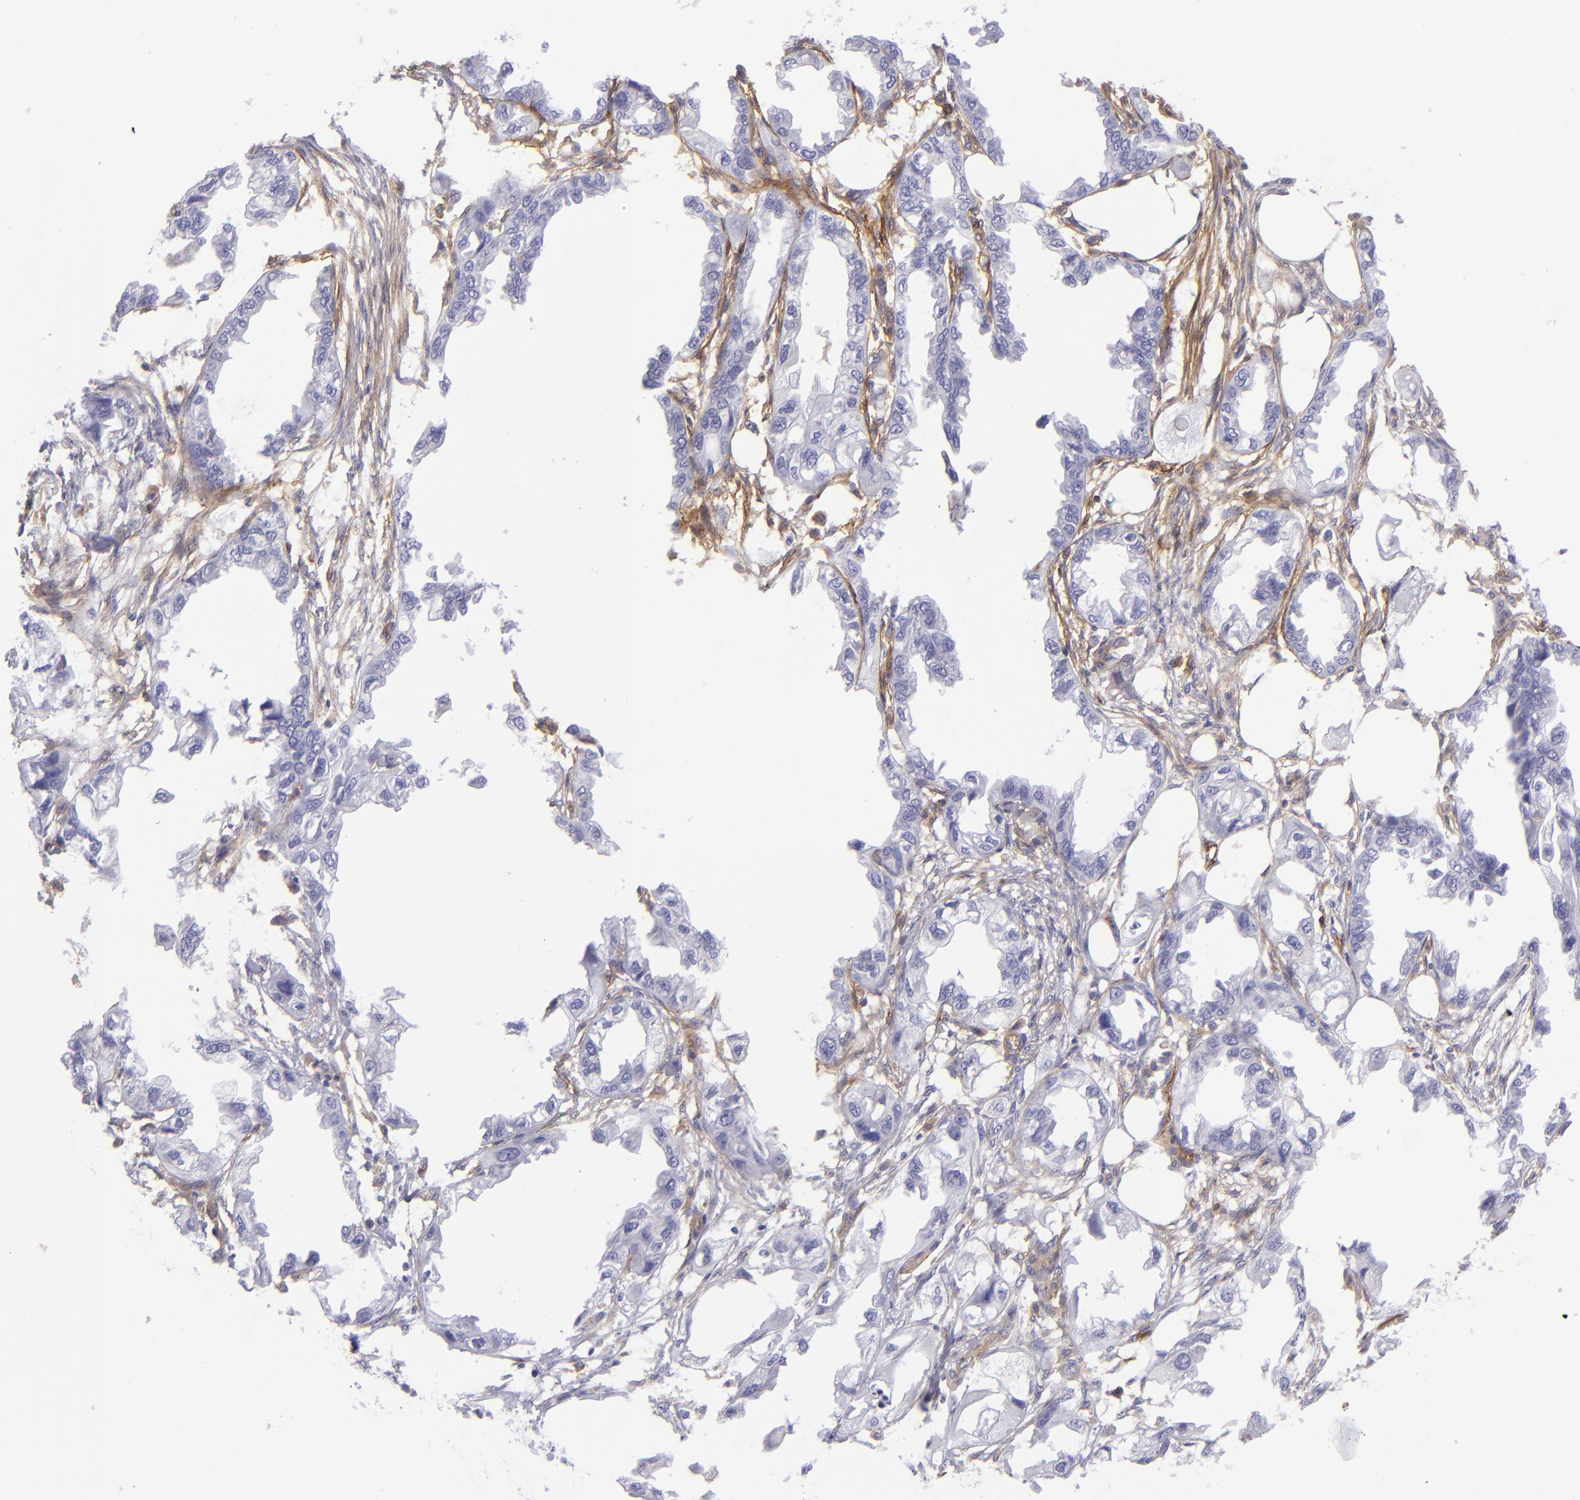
{"staining": {"intensity": "negative", "quantity": "none", "location": "none"}, "tissue": "endometrial cancer", "cell_type": "Tumor cells", "image_type": "cancer", "snomed": [{"axis": "morphology", "description": "Adenocarcinoma, NOS"}, {"axis": "topography", "description": "Endometrium"}], "caption": "An IHC histopathology image of endometrial adenocarcinoma is shown. There is no staining in tumor cells of endometrial adenocarcinoma.", "gene": "ENTPD1", "patient": {"sex": "female", "age": 67}}